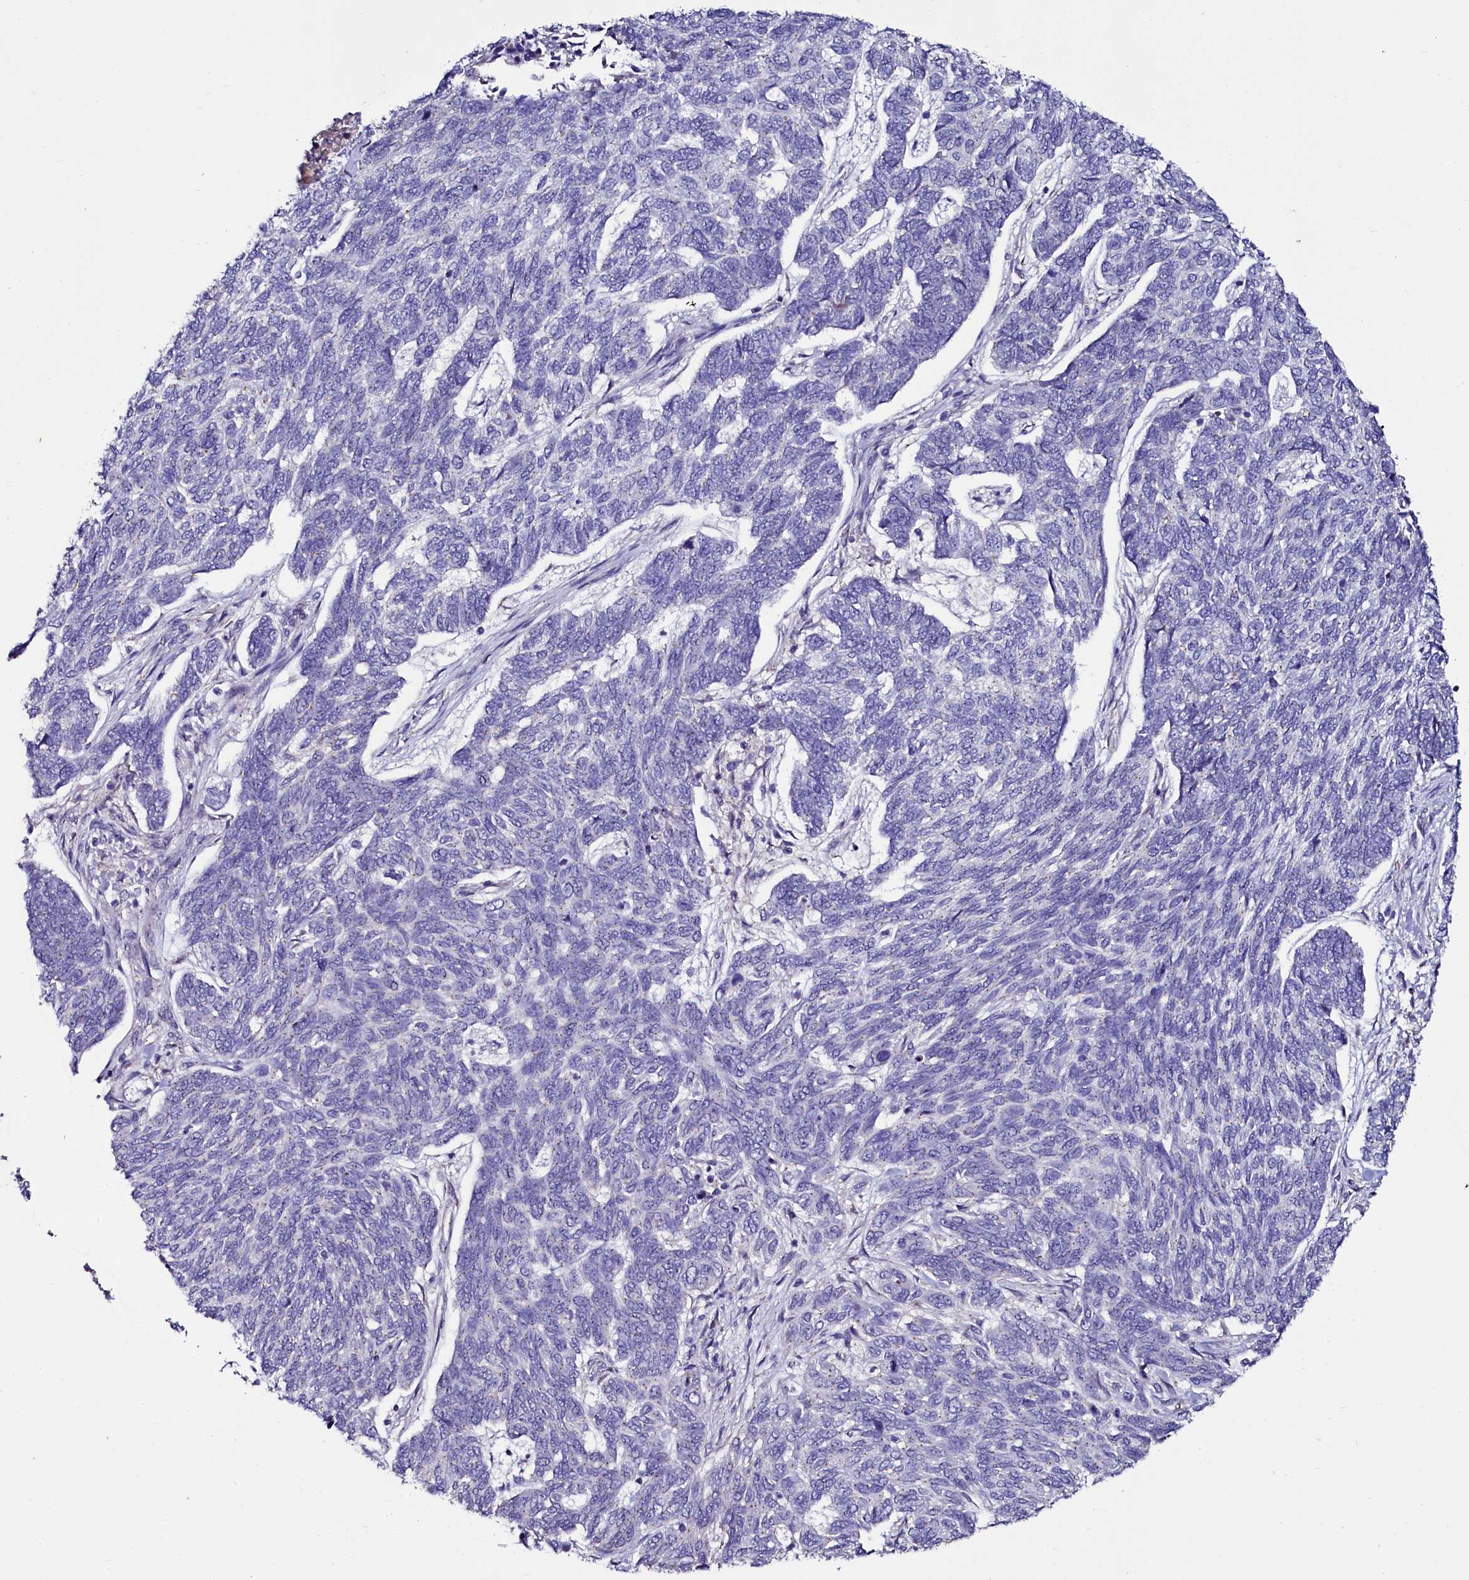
{"staining": {"intensity": "negative", "quantity": "none", "location": "none"}, "tissue": "skin cancer", "cell_type": "Tumor cells", "image_type": "cancer", "snomed": [{"axis": "morphology", "description": "Basal cell carcinoma"}, {"axis": "topography", "description": "Skin"}], "caption": "Skin basal cell carcinoma stained for a protein using IHC reveals no staining tumor cells.", "gene": "USPL1", "patient": {"sex": "female", "age": 65}}